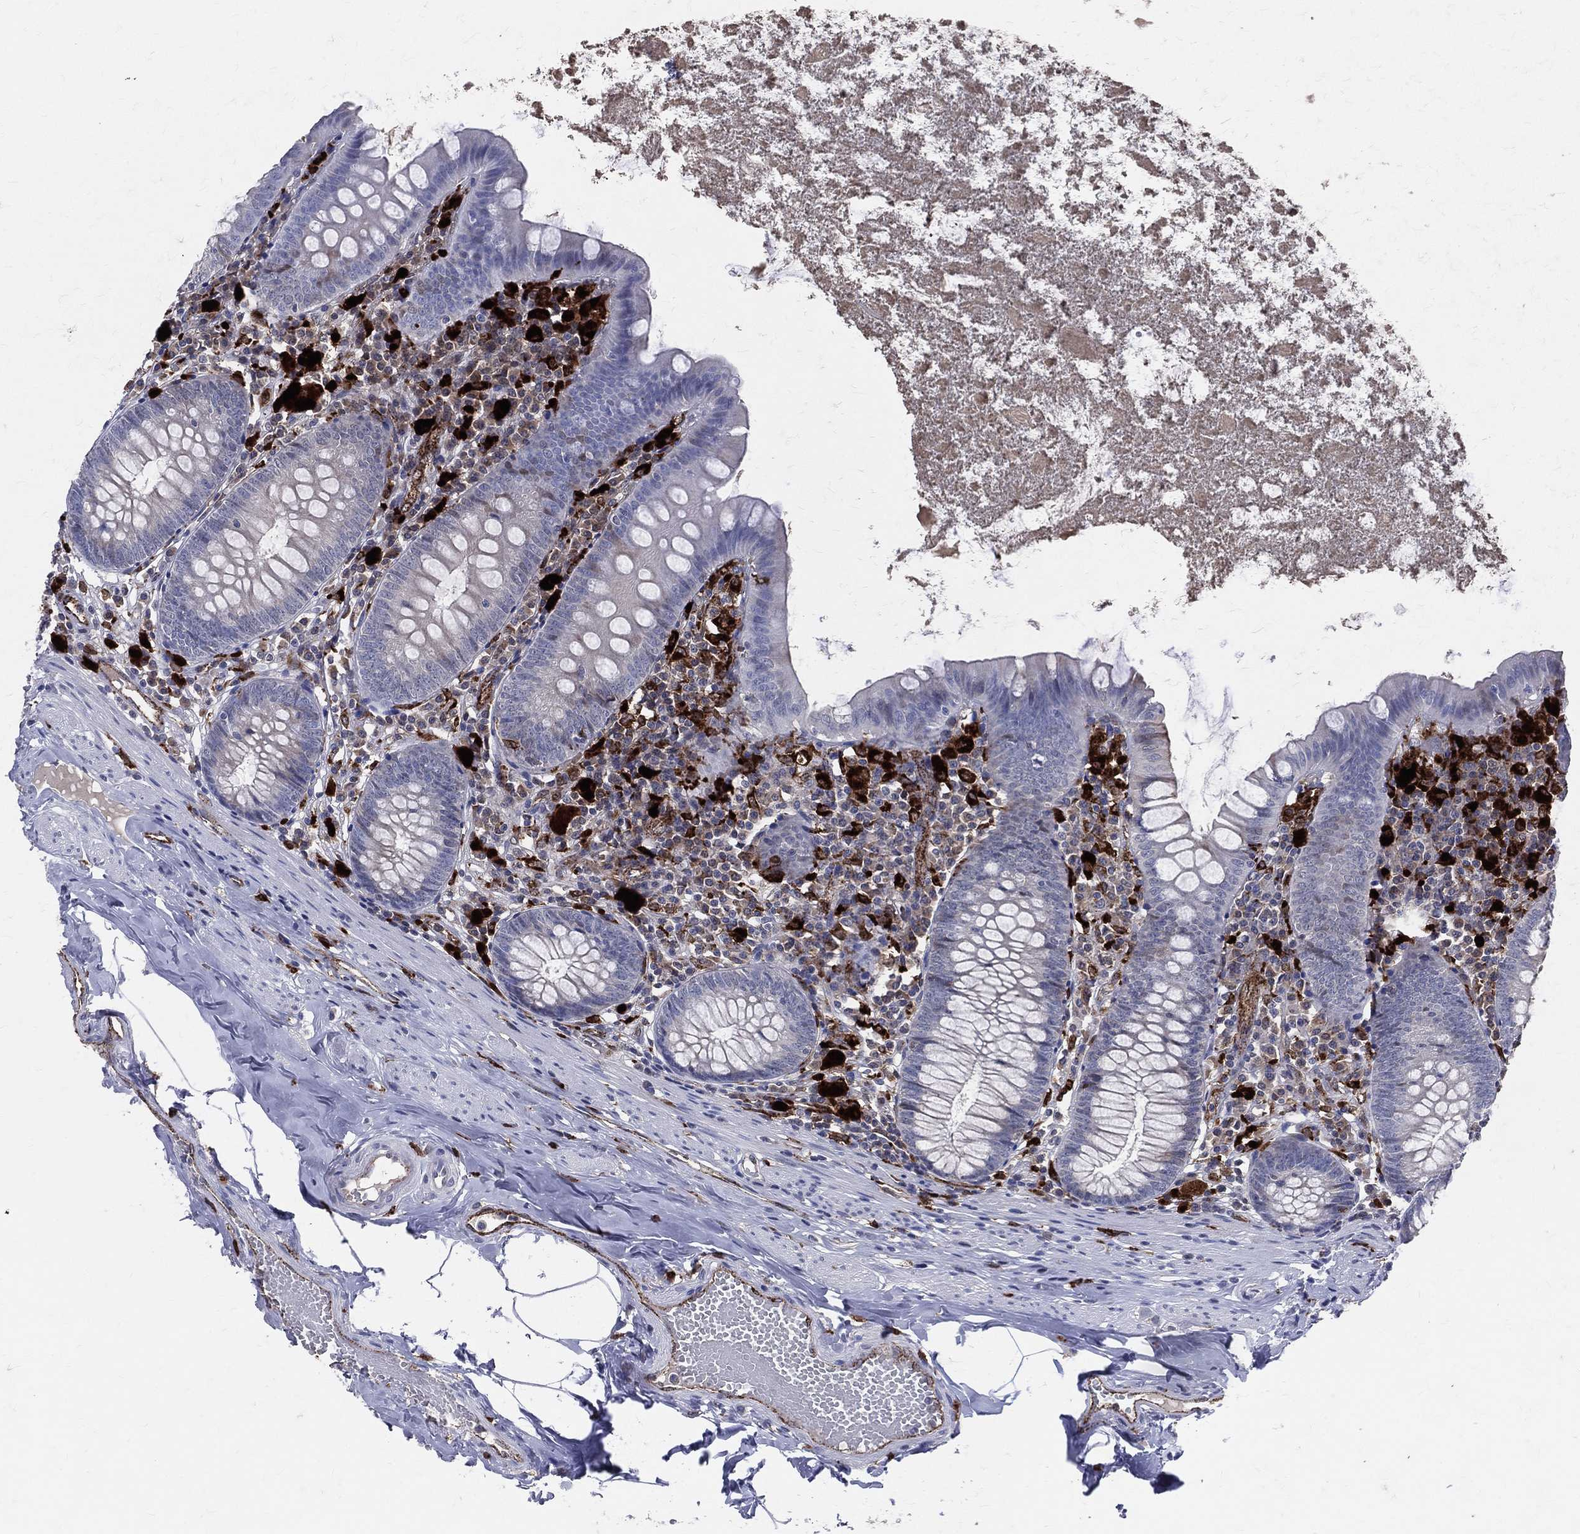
{"staining": {"intensity": "negative", "quantity": "none", "location": "none"}, "tissue": "appendix", "cell_type": "Glandular cells", "image_type": "normal", "snomed": [{"axis": "morphology", "description": "Normal tissue, NOS"}, {"axis": "topography", "description": "Appendix"}], "caption": "A histopathology image of appendix stained for a protein shows no brown staining in glandular cells. (Immunohistochemistry, brightfield microscopy, high magnification).", "gene": "CD74", "patient": {"sex": "female", "age": 82}}